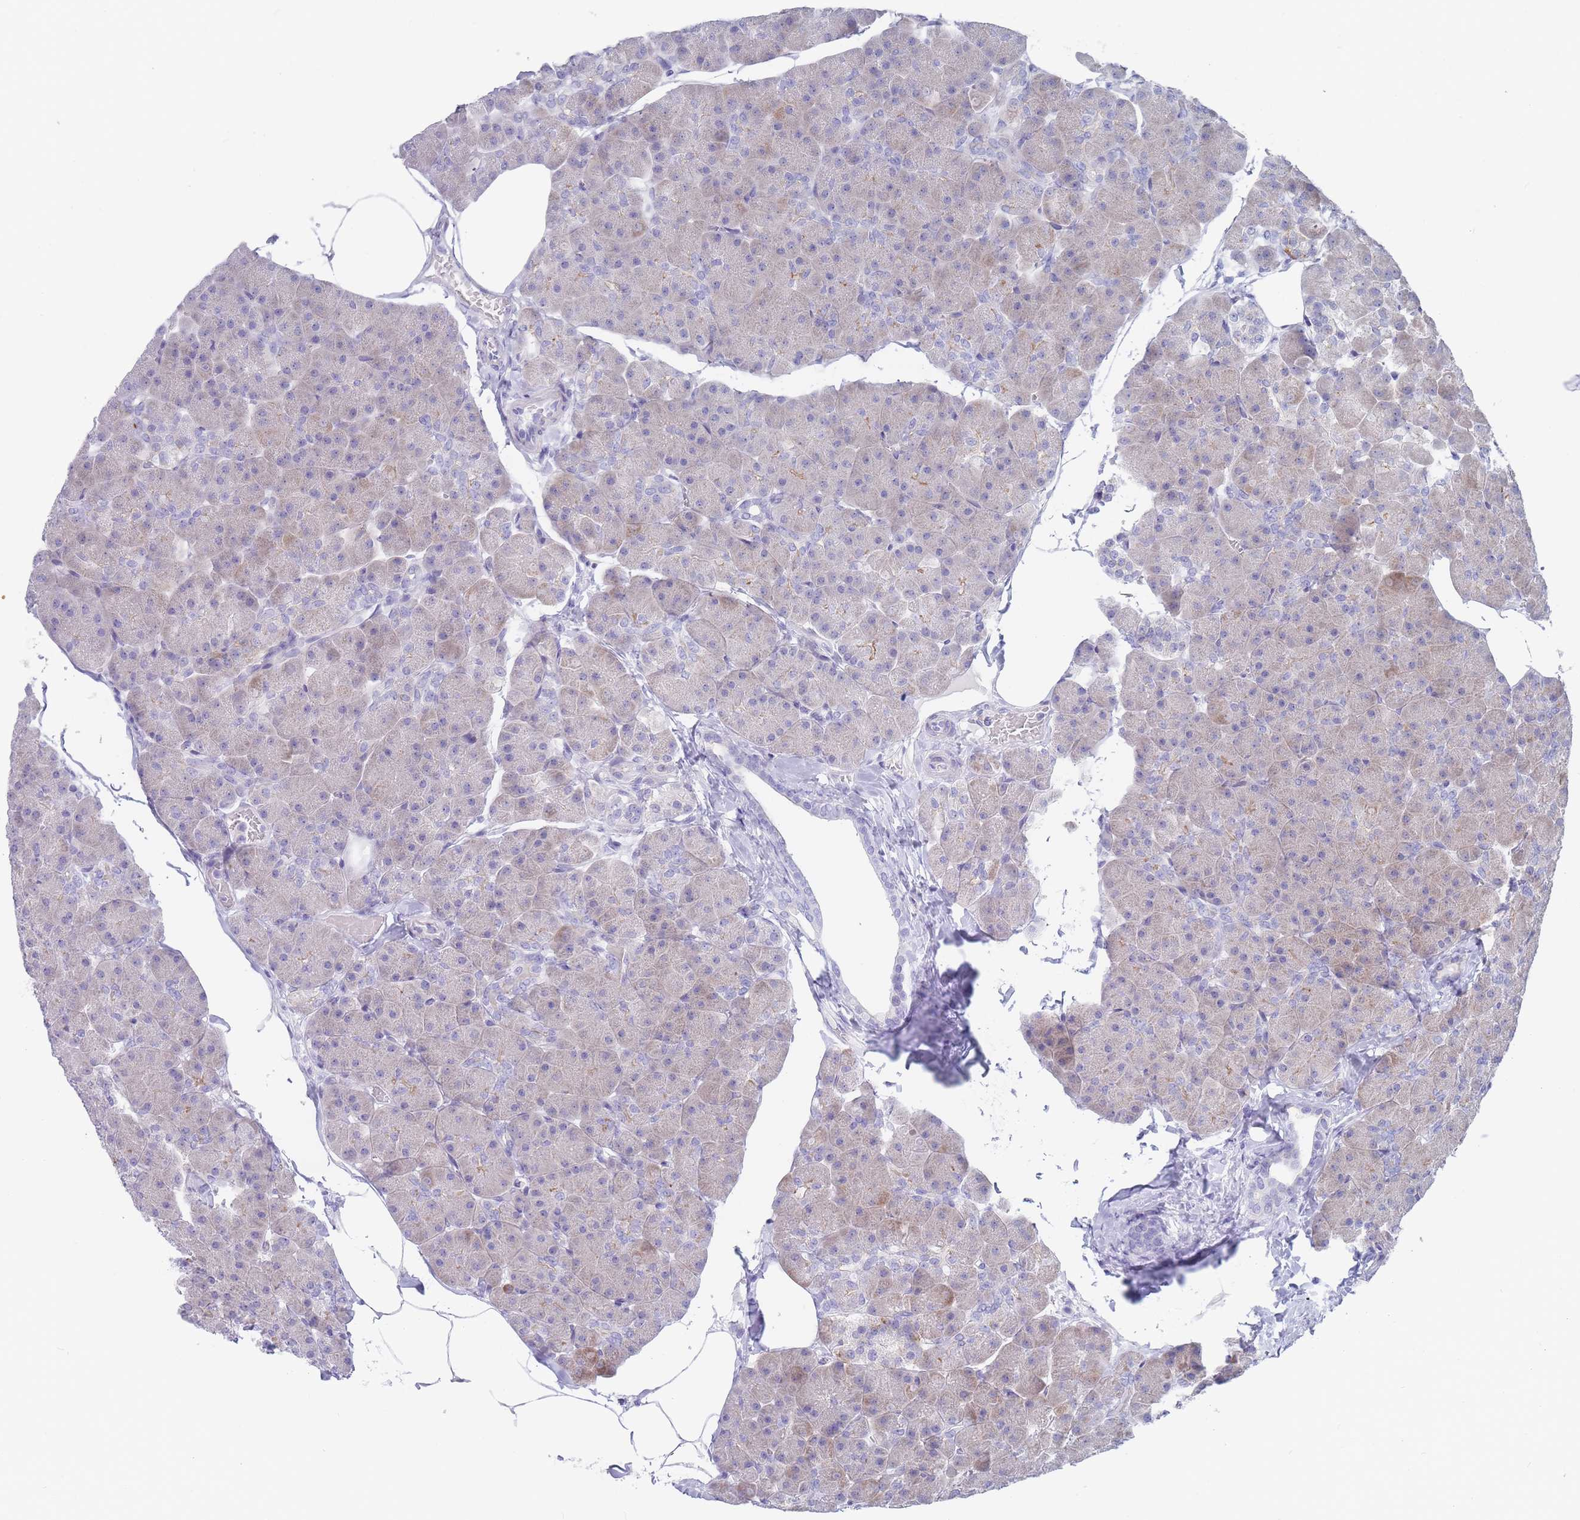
{"staining": {"intensity": "weak", "quantity": "25%-75%", "location": "cytoplasmic/membranous"}, "tissue": "pancreas", "cell_type": "Exocrine glandular cells", "image_type": "normal", "snomed": [{"axis": "morphology", "description": "Normal tissue, NOS"}, {"axis": "topography", "description": "Pancreas"}], "caption": "This micrograph reveals immunohistochemistry staining of benign pancreas, with low weak cytoplasmic/membranous staining in about 25%-75% of exocrine glandular cells.", "gene": "PIGU", "patient": {"sex": "male", "age": 35}}